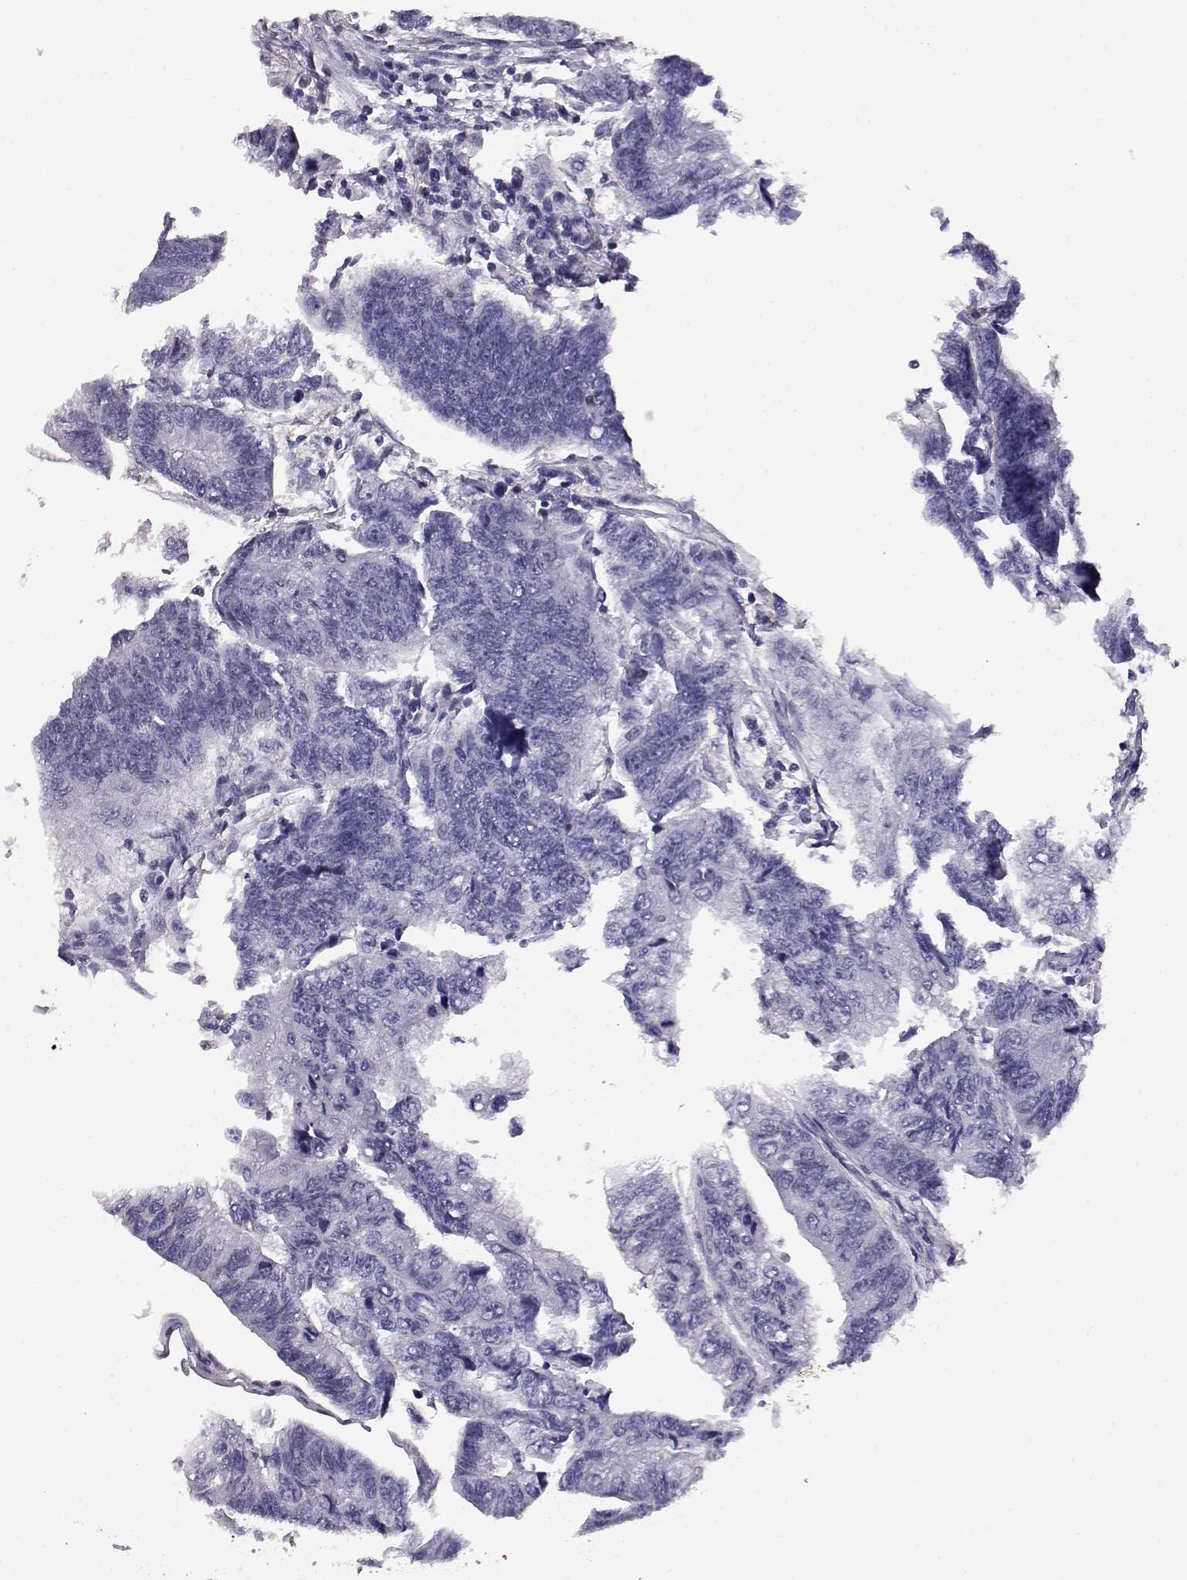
{"staining": {"intensity": "negative", "quantity": "none", "location": "none"}, "tissue": "colorectal cancer", "cell_type": "Tumor cells", "image_type": "cancer", "snomed": [{"axis": "morphology", "description": "Adenocarcinoma, NOS"}, {"axis": "topography", "description": "Colon"}], "caption": "The histopathology image displays no significant positivity in tumor cells of colorectal adenocarcinoma. (DAB IHC, high magnification).", "gene": "AKR1B1", "patient": {"sex": "female", "age": 65}}